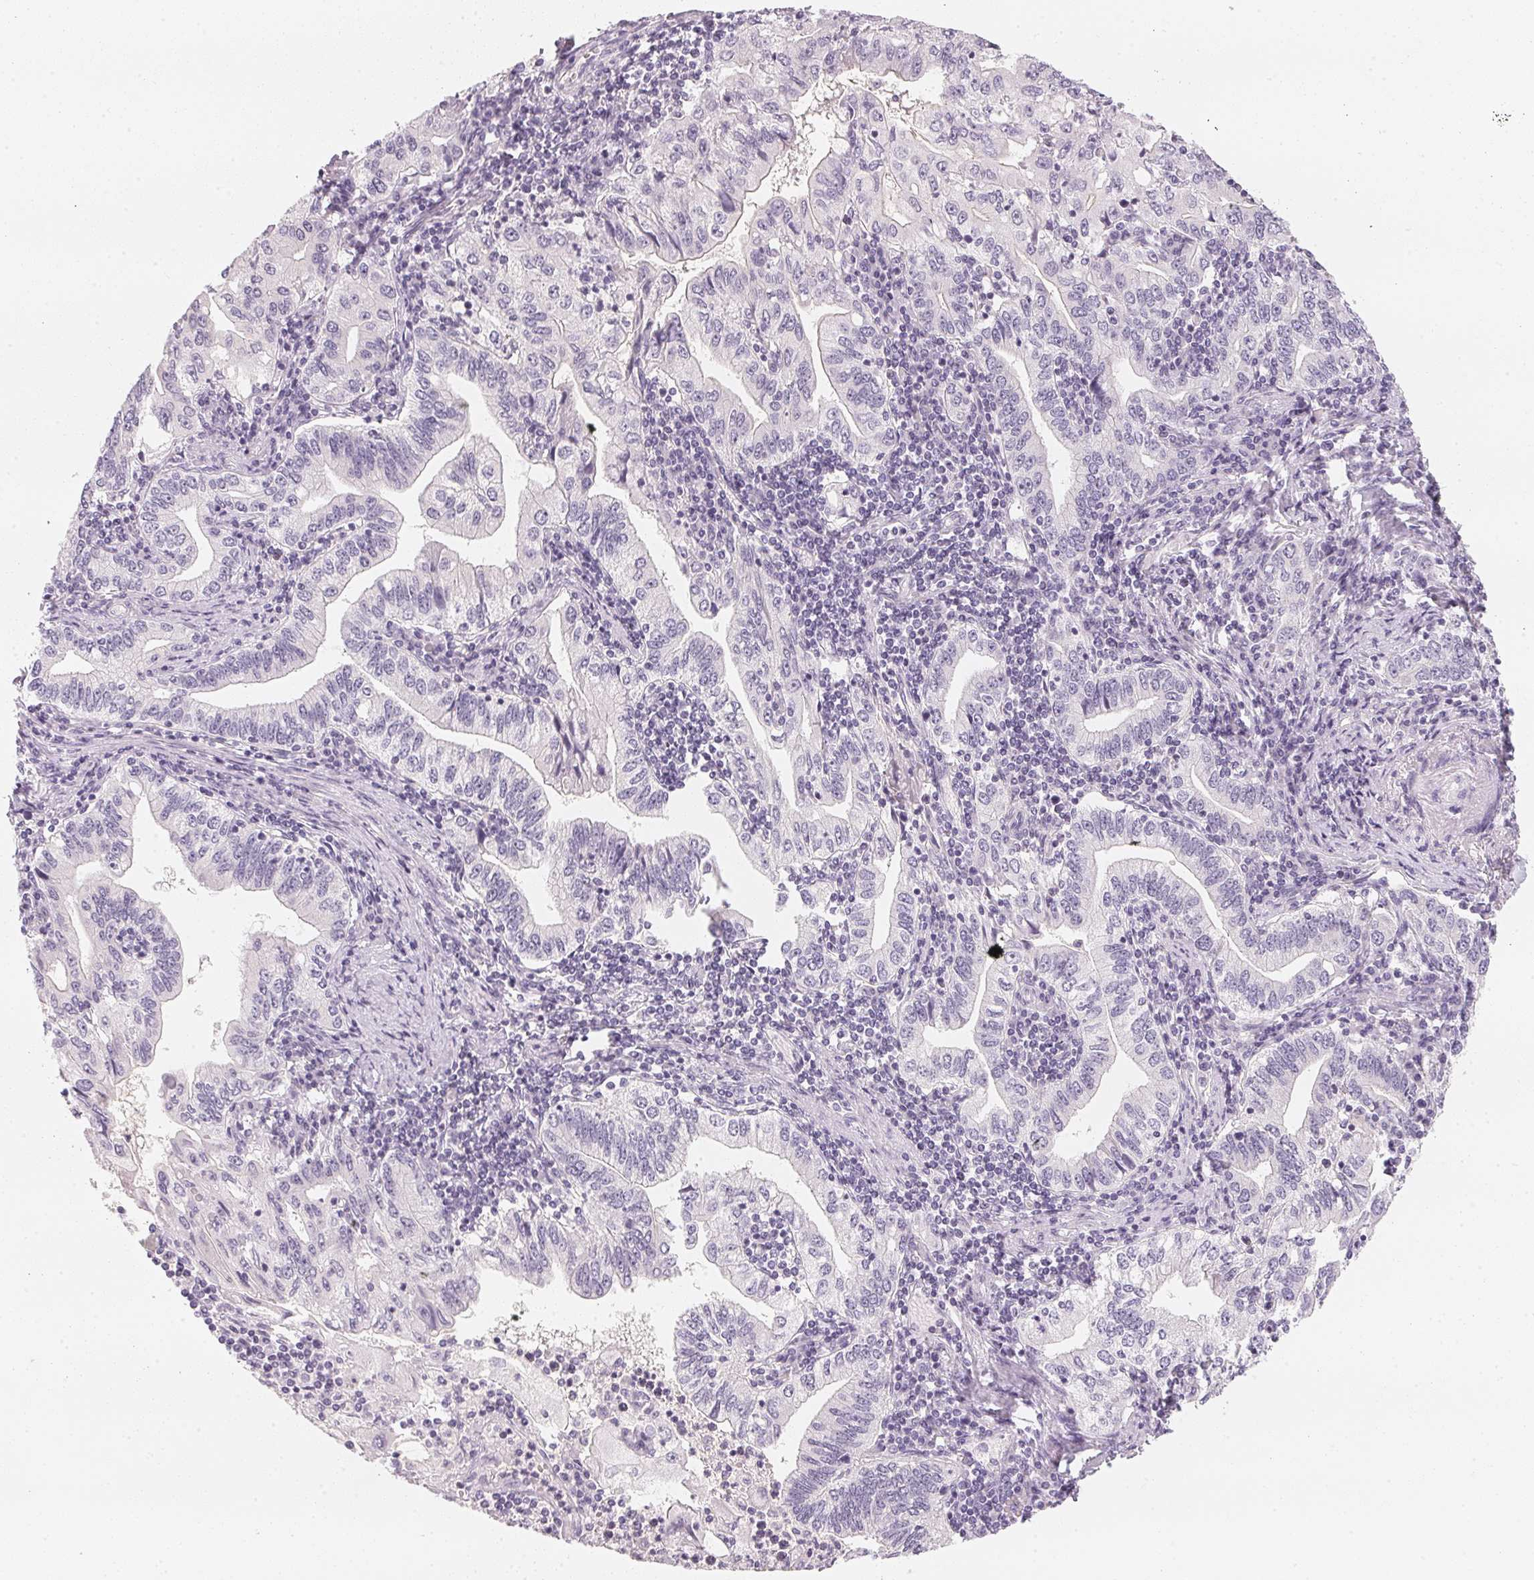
{"staining": {"intensity": "negative", "quantity": "none", "location": "none"}, "tissue": "stomach cancer", "cell_type": "Tumor cells", "image_type": "cancer", "snomed": [{"axis": "morphology", "description": "Adenocarcinoma, NOS"}, {"axis": "topography", "description": "Stomach, lower"}], "caption": "Adenocarcinoma (stomach) was stained to show a protein in brown. There is no significant expression in tumor cells.", "gene": "CFAP276", "patient": {"sex": "female", "age": 72}}